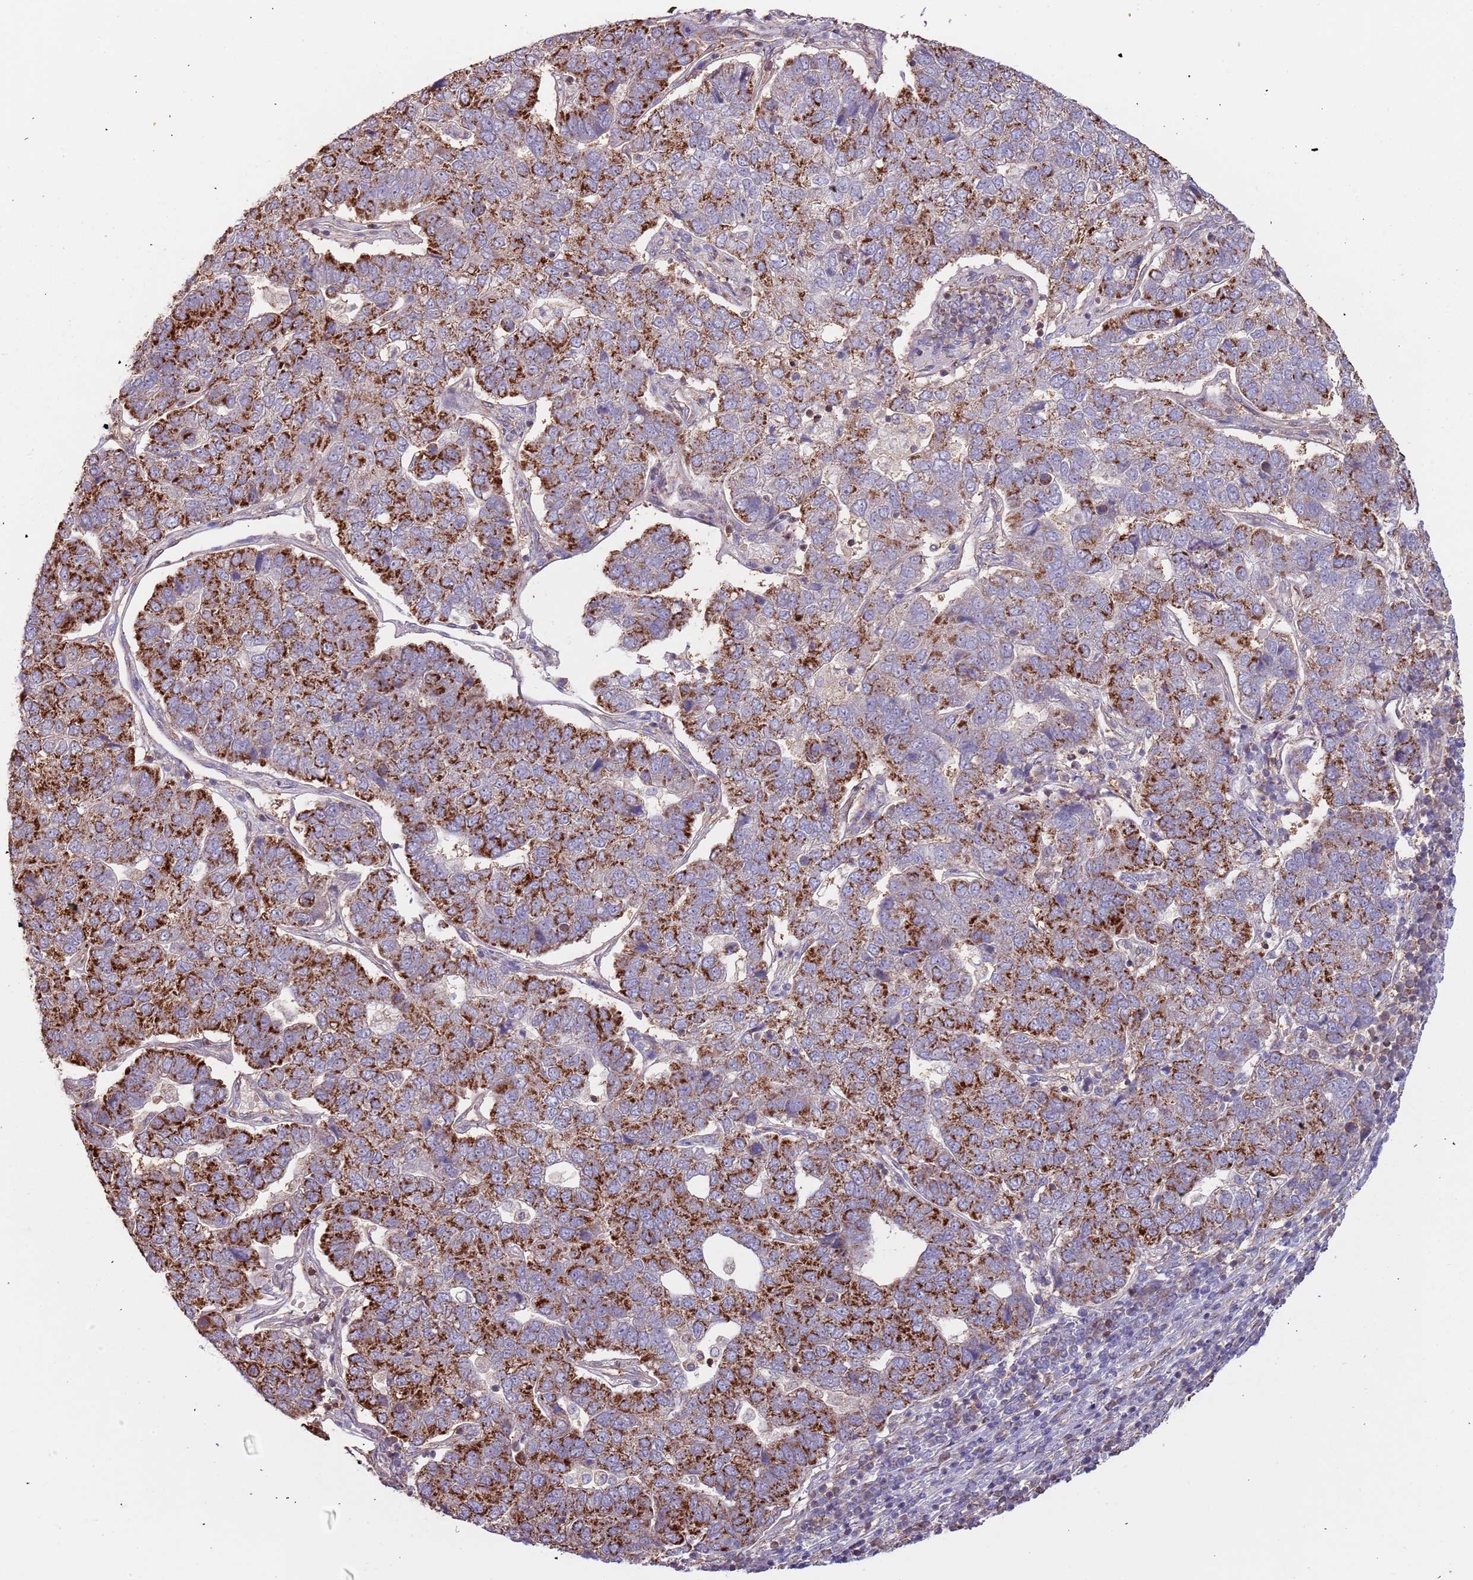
{"staining": {"intensity": "strong", "quantity": "25%-75%", "location": "cytoplasmic/membranous"}, "tissue": "pancreatic cancer", "cell_type": "Tumor cells", "image_type": "cancer", "snomed": [{"axis": "morphology", "description": "Adenocarcinoma, NOS"}, {"axis": "topography", "description": "Pancreas"}], "caption": "Strong cytoplasmic/membranous staining is appreciated in about 25%-75% of tumor cells in adenocarcinoma (pancreatic).", "gene": "IL17RD", "patient": {"sex": "female", "age": 61}}